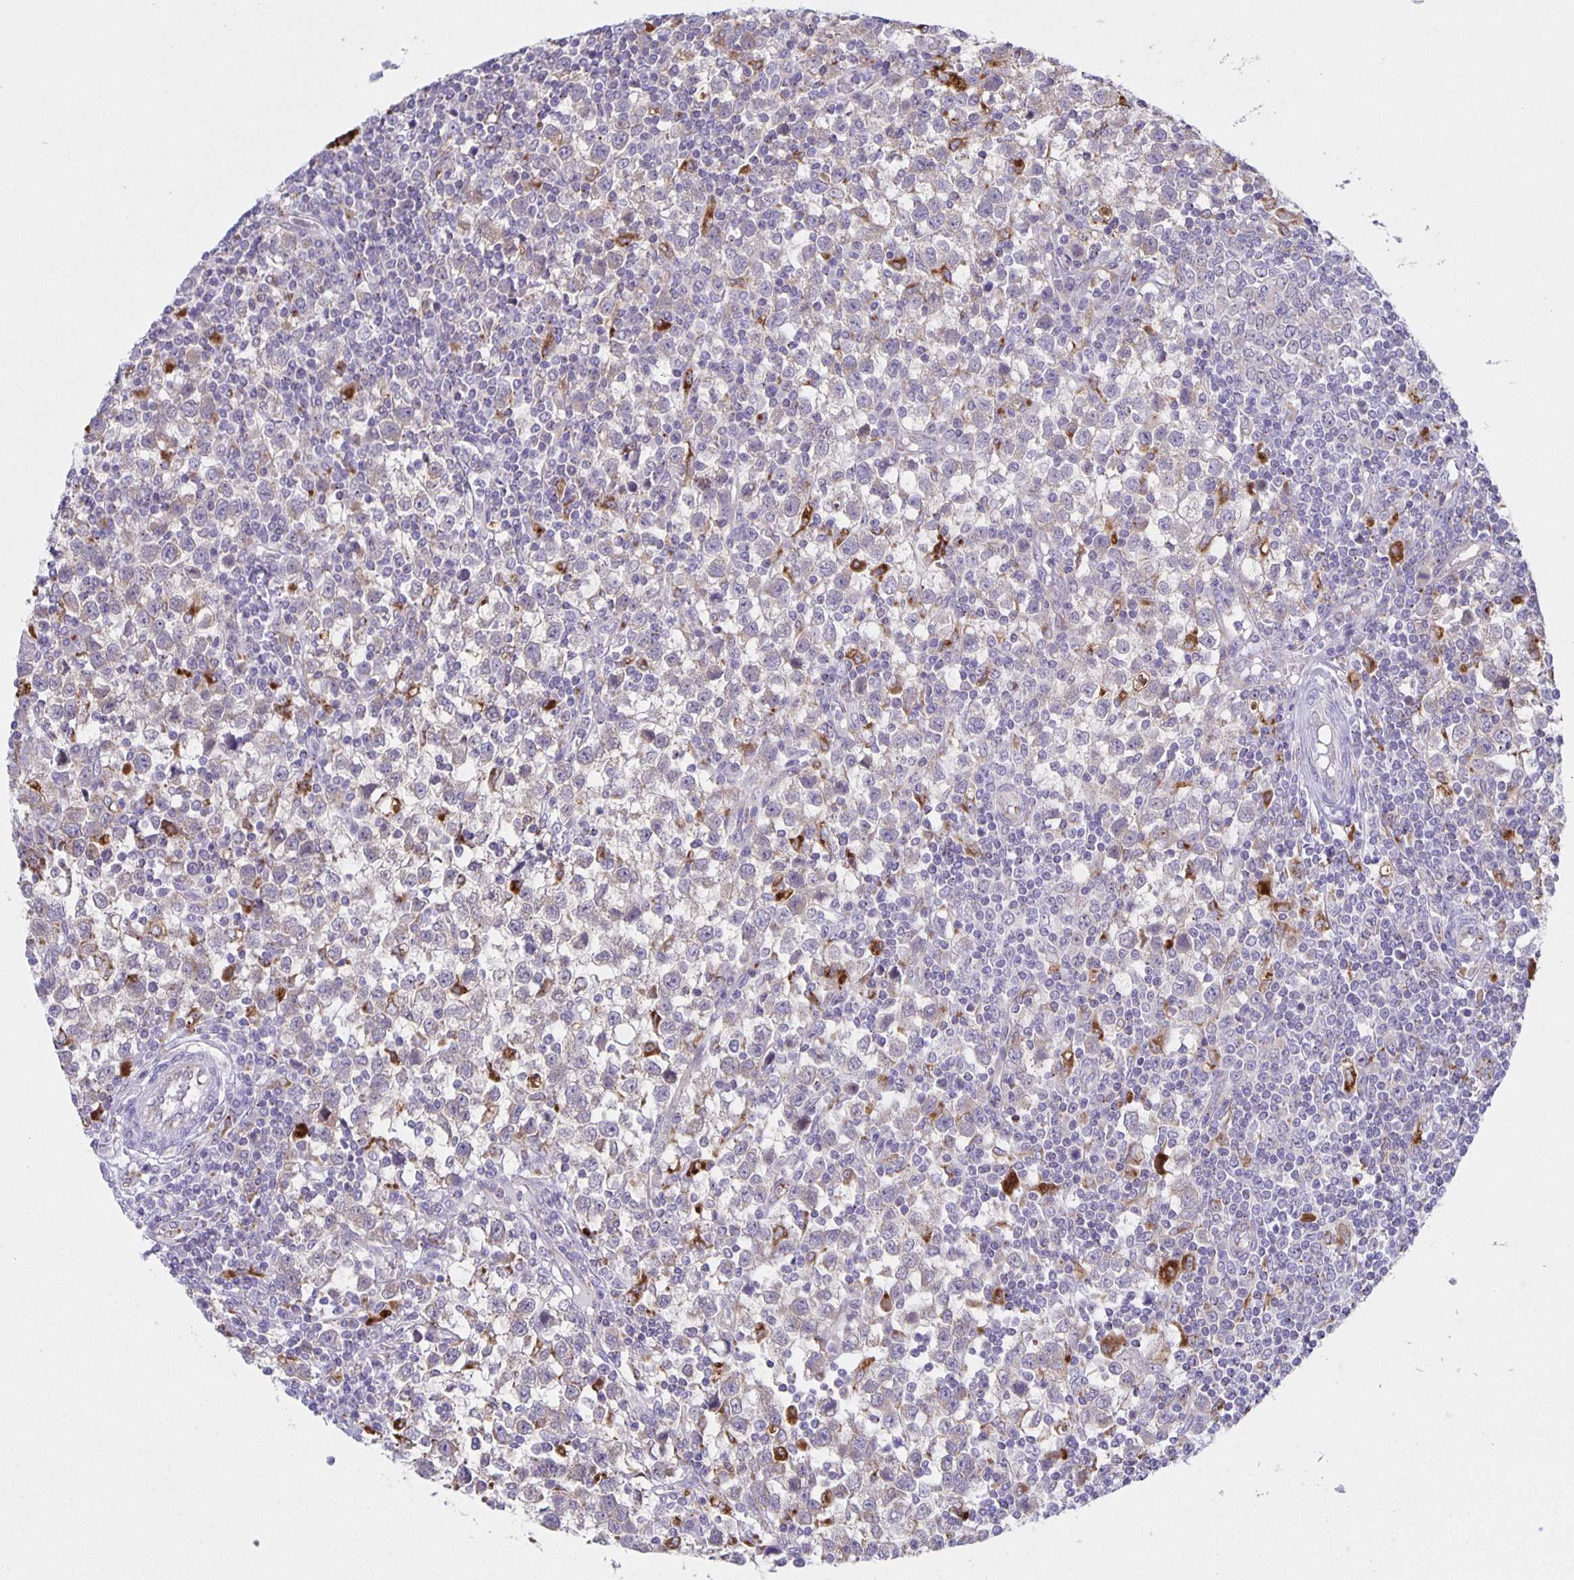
{"staining": {"intensity": "negative", "quantity": "none", "location": "none"}, "tissue": "testis cancer", "cell_type": "Tumor cells", "image_type": "cancer", "snomed": [{"axis": "morphology", "description": "Seminoma, NOS"}, {"axis": "topography", "description": "Testis"}], "caption": "A histopathology image of human testis cancer (seminoma) is negative for staining in tumor cells.", "gene": "LIPA", "patient": {"sex": "male", "age": 34}}